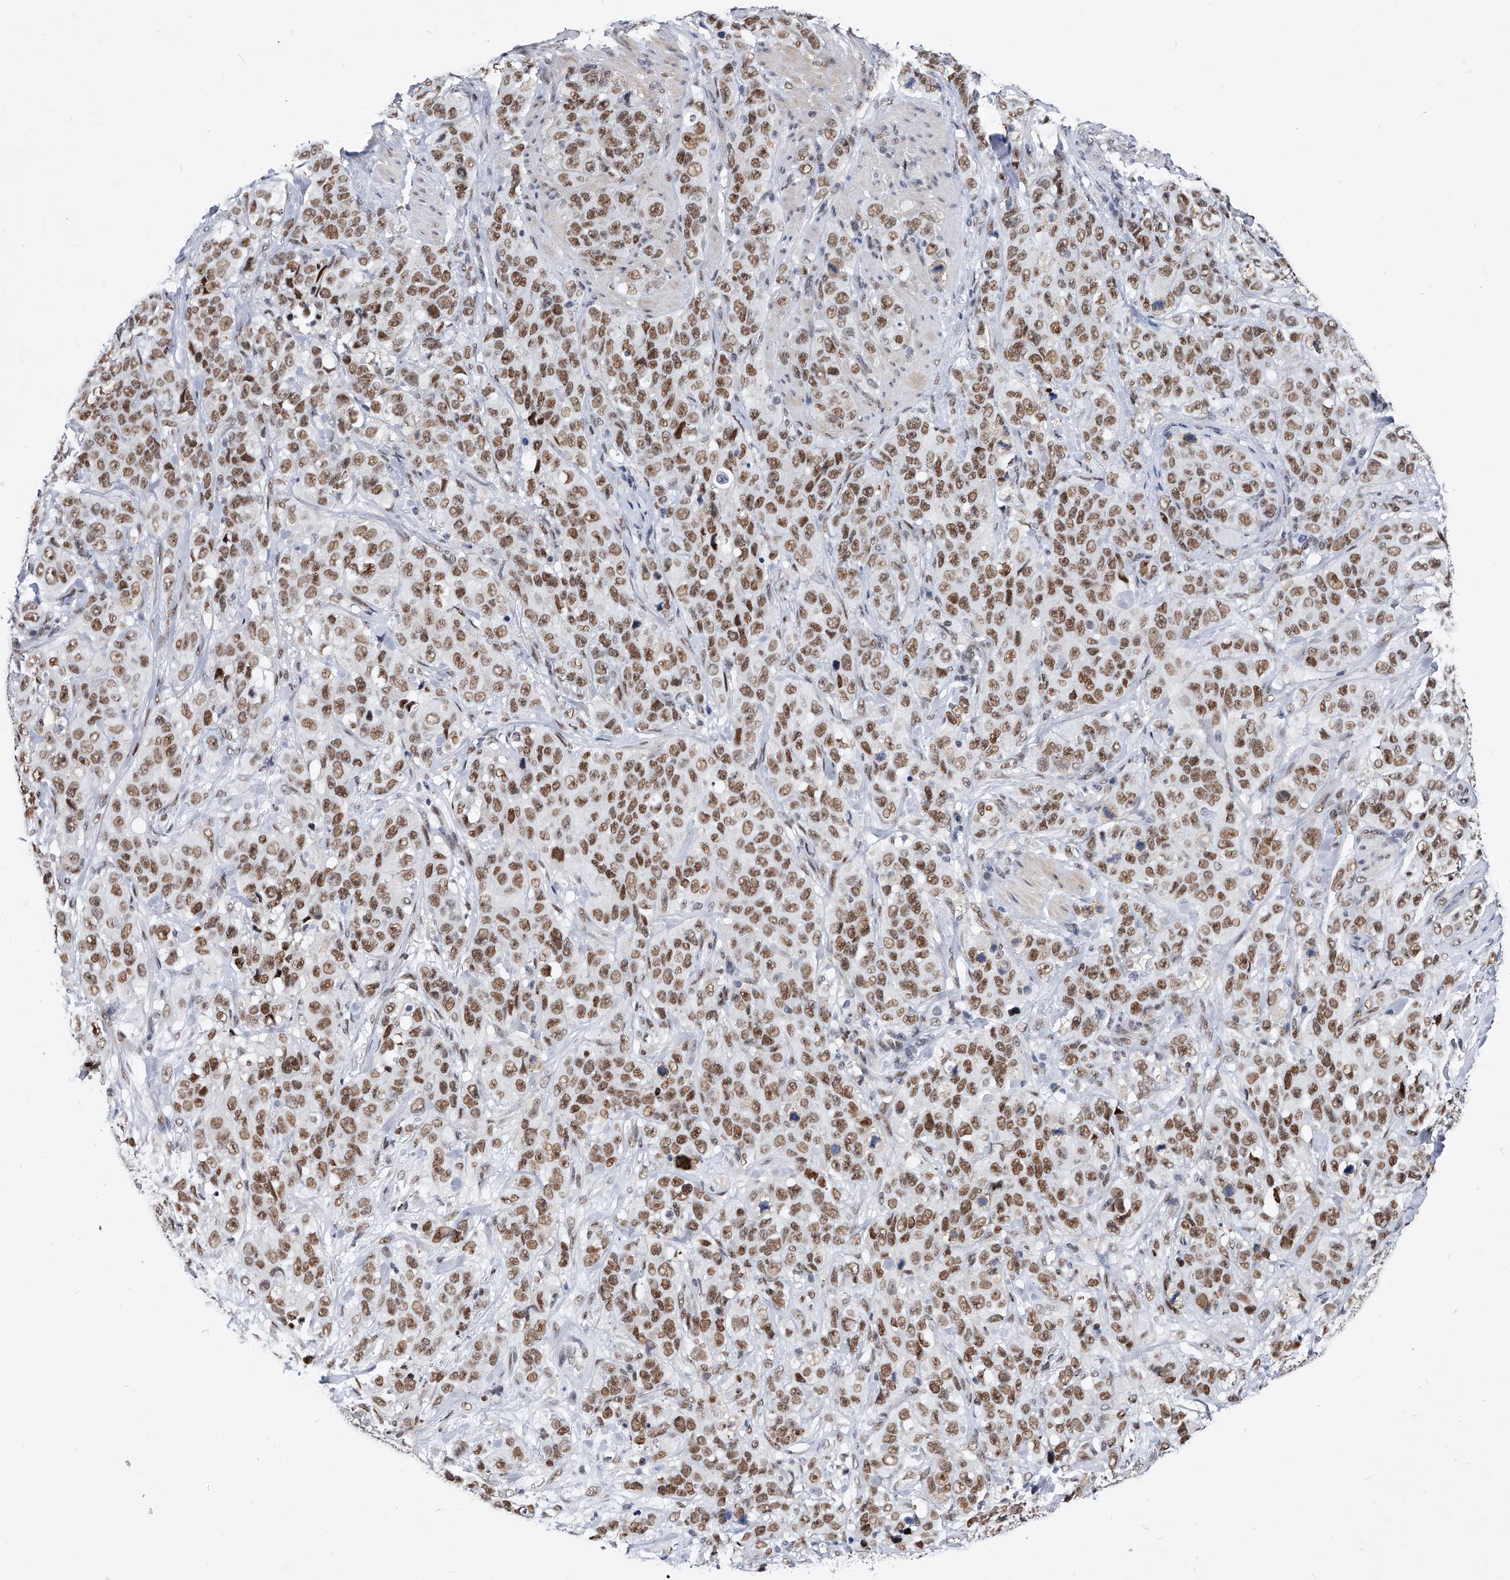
{"staining": {"intensity": "moderate", "quantity": ">75%", "location": "nuclear"}, "tissue": "stomach cancer", "cell_type": "Tumor cells", "image_type": "cancer", "snomed": [{"axis": "morphology", "description": "Adenocarcinoma, NOS"}, {"axis": "topography", "description": "Stomach"}], "caption": "A brown stain highlights moderate nuclear expression of a protein in human stomach cancer (adenocarcinoma) tumor cells.", "gene": "TESK2", "patient": {"sex": "male", "age": 48}}